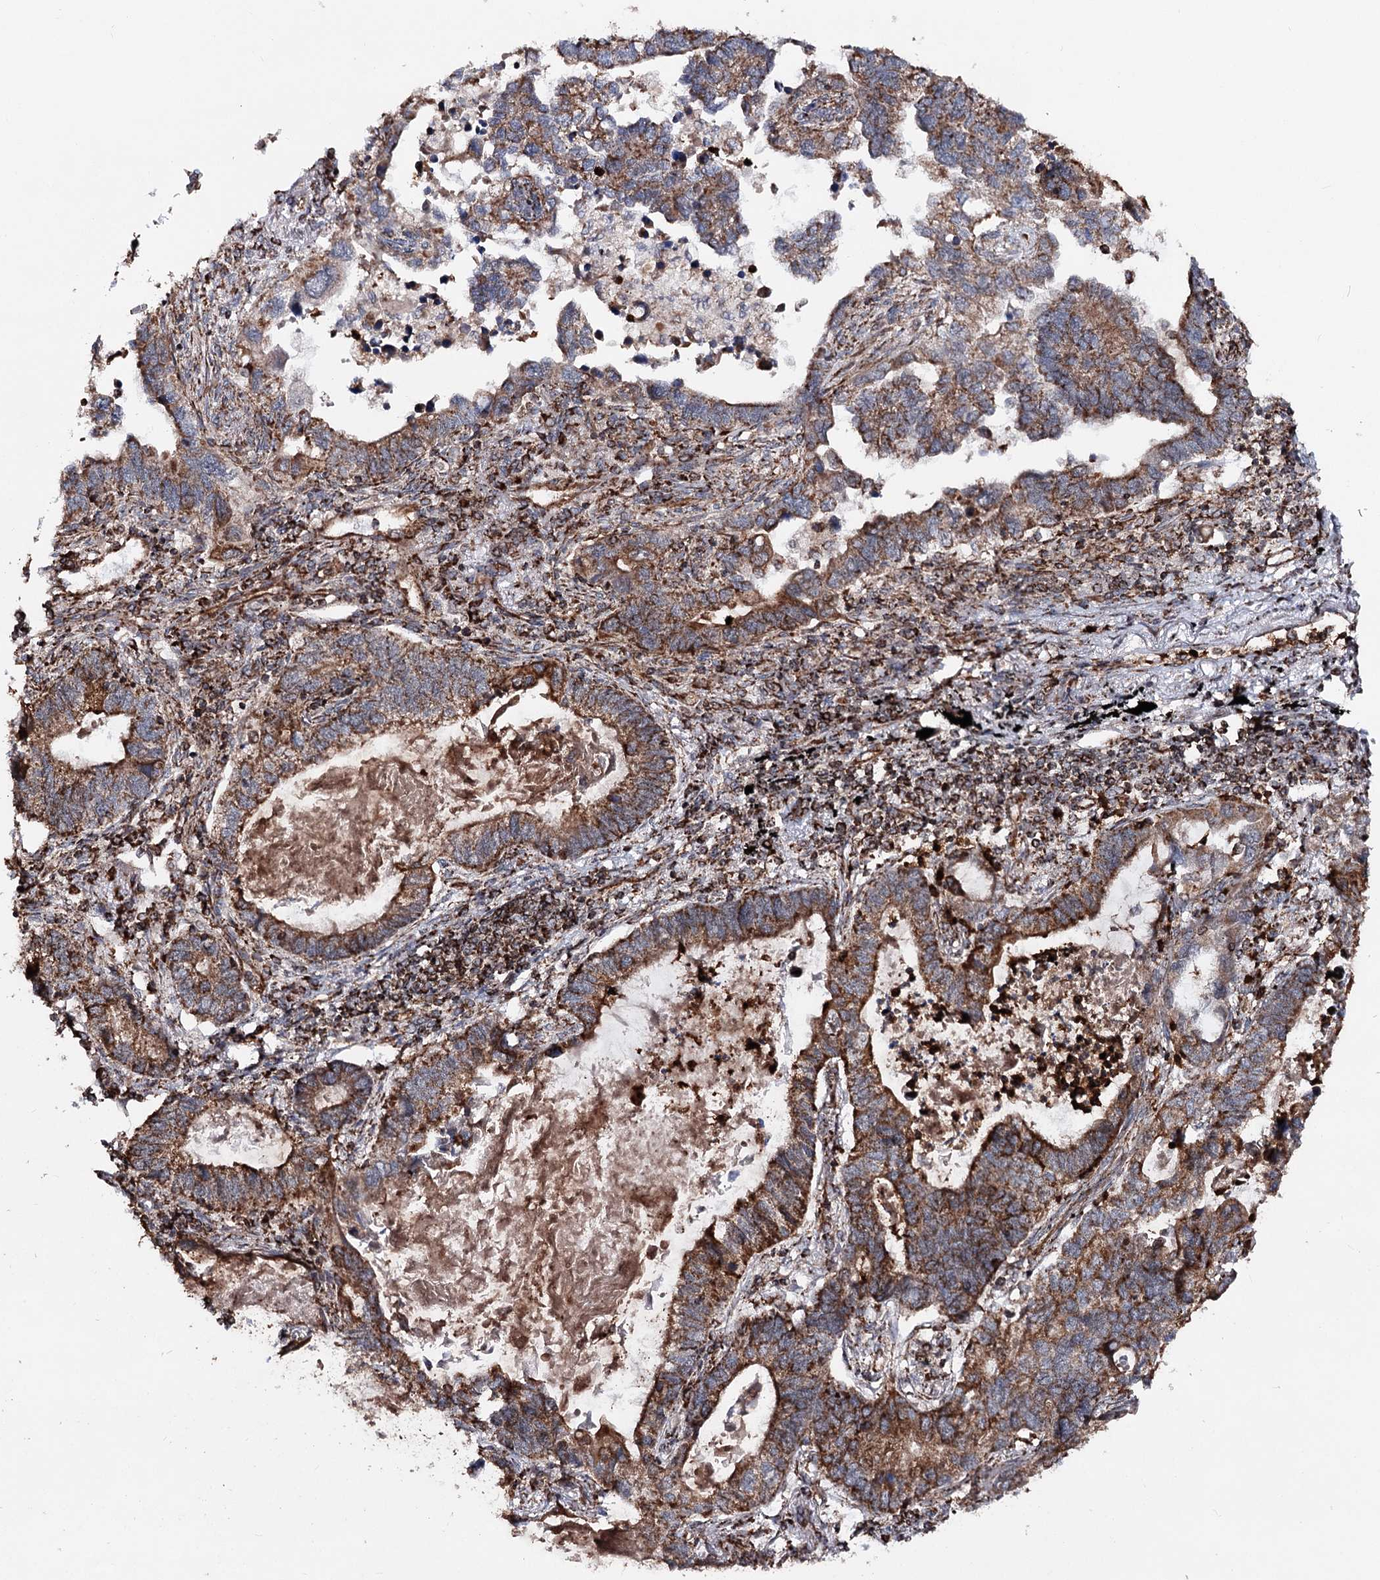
{"staining": {"intensity": "strong", "quantity": ">75%", "location": "cytoplasmic/membranous"}, "tissue": "lung cancer", "cell_type": "Tumor cells", "image_type": "cancer", "snomed": [{"axis": "morphology", "description": "Adenocarcinoma, NOS"}, {"axis": "topography", "description": "Lung"}], "caption": "This is an image of immunohistochemistry (IHC) staining of lung cancer (adenocarcinoma), which shows strong expression in the cytoplasmic/membranous of tumor cells.", "gene": "FGFR1OP2", "patient": {"sex": "male", "age": 67}}